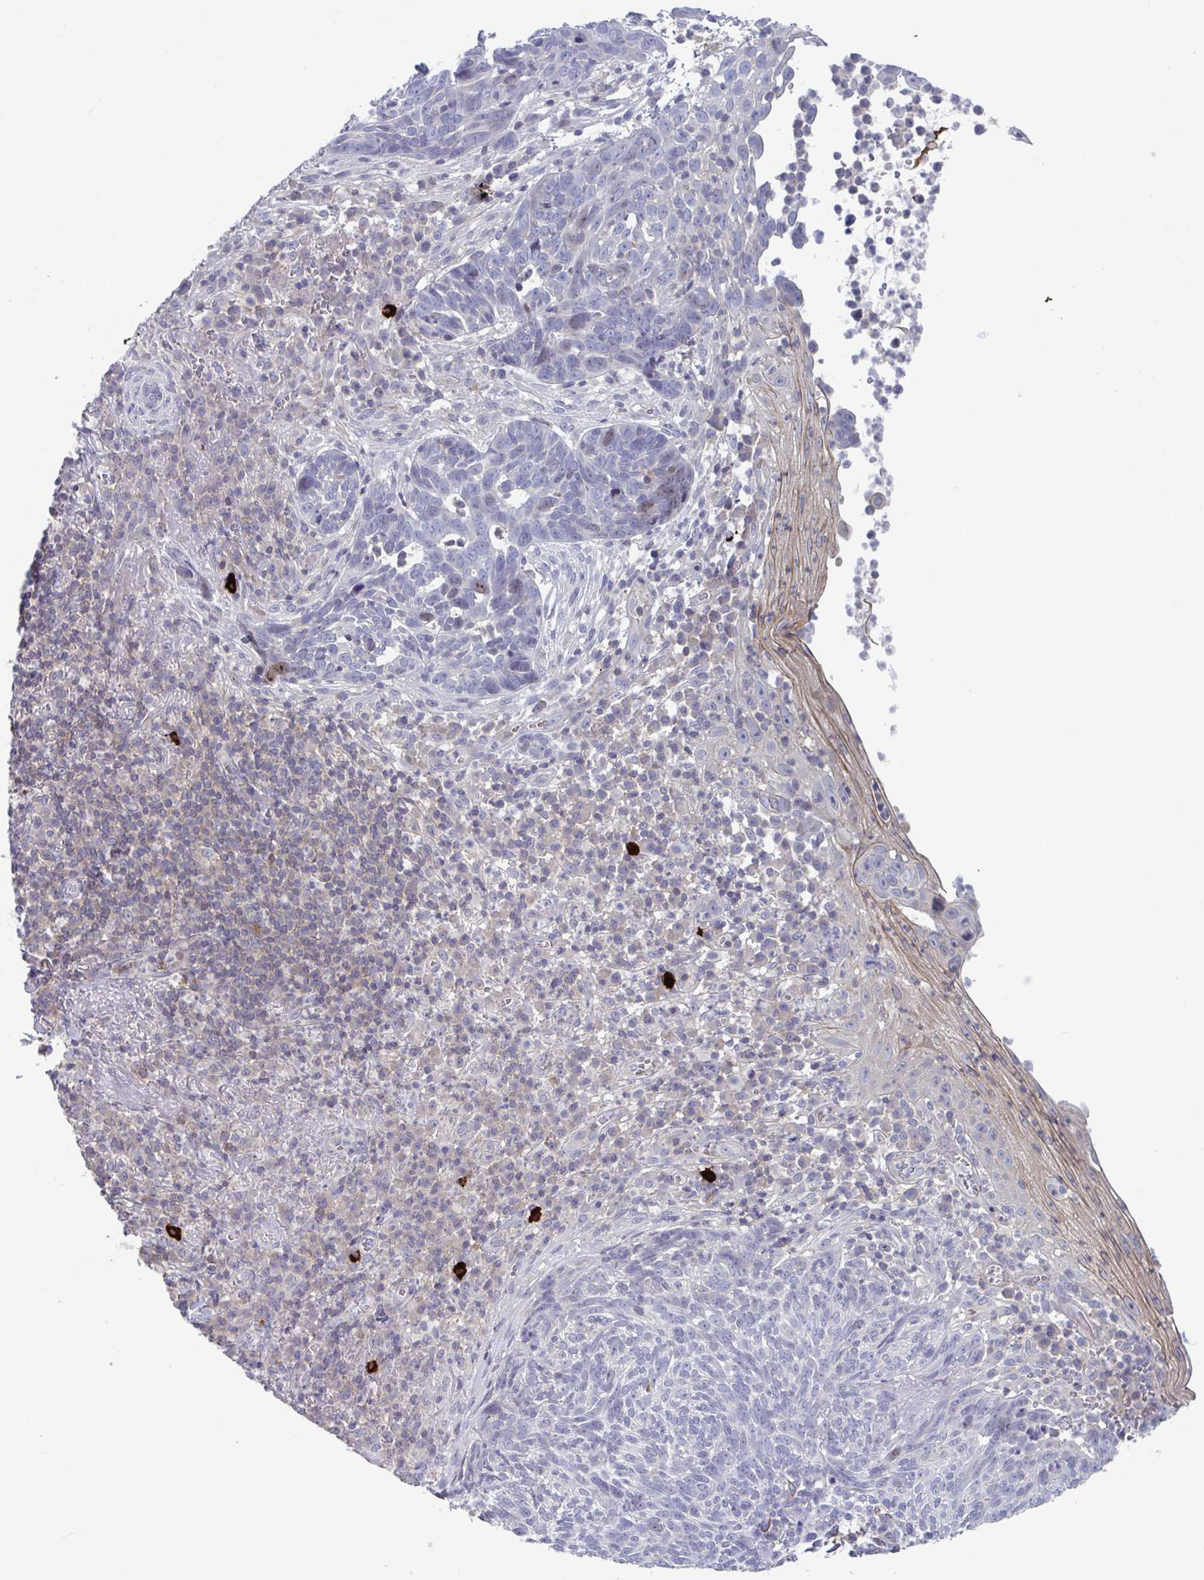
{"staining": {"intensity": "negative", "quantity": "none", "location": "none"}, "tissue": "skin cancer", "cell_type": "Tumor cells", "image_type": "cancer", "snomed": [{"axis": "morphology", "description": "Basal cell carcinoma"}, {"axis": "topography", "description": "Skin"}, {"axis": "topography", "description": "Skin of face"}], "caption": "DAB (3,3'-diaminobenzidine) immunohistochemical staining of basal cell carcinoma (skin) displays no significant expression in tumor cells. (DAB immunohistochemistry (IHC), high magnification).", "gene": "STK26", "patient": {"sex": "female", "age": 95}}